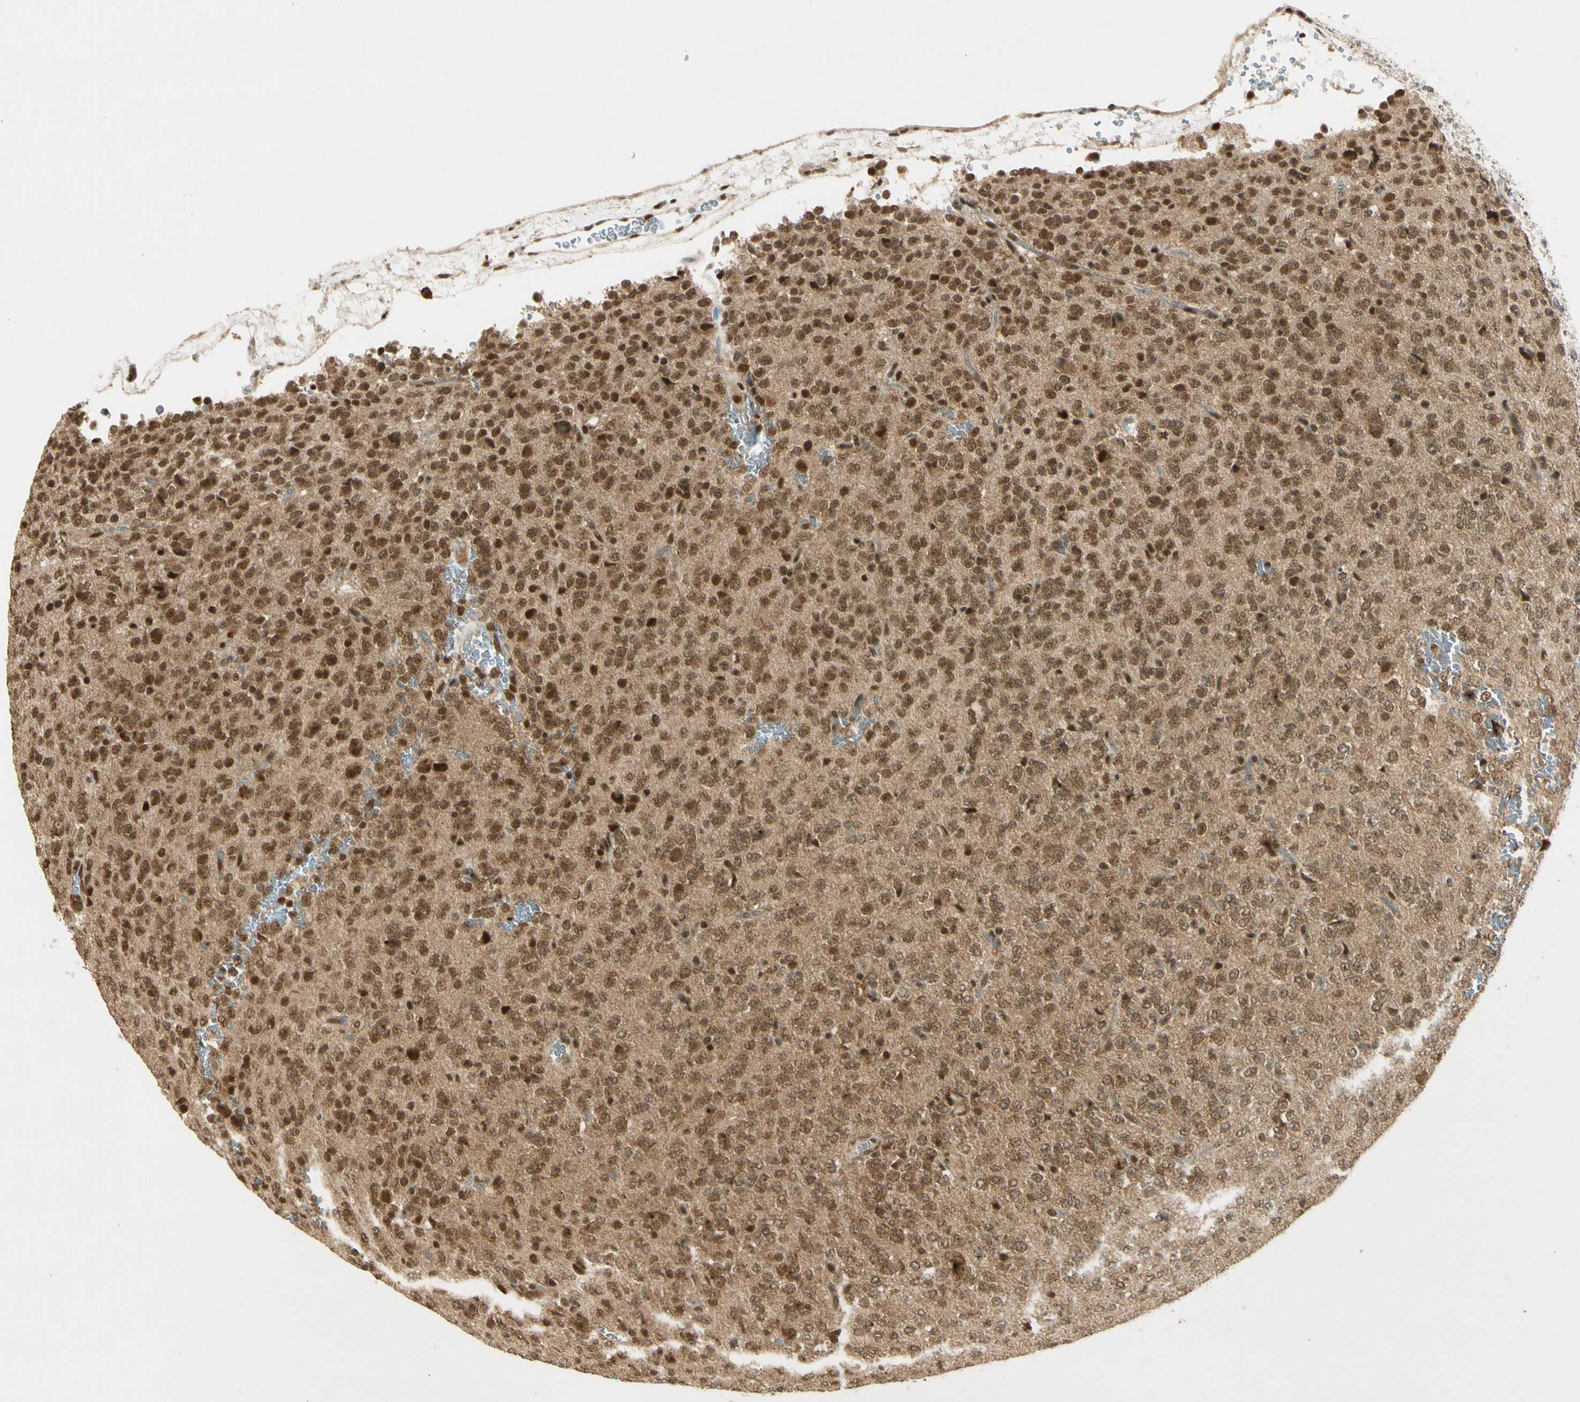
{"staining": {"intensity": "moderate", "quantity": ">75%", "location": "cytoplasmic/membranous,nuclear"}, "tissue": "glioma", "cell_type": "Tumor cells", "image_type": "cancer", "snomed": [{"axis": "morphology", "description": "Glioma, malignant, Low grade"}, {"axis": "topography", "description": "Brain"}], "caption": "This micrograph exhibits malignant glioma (low-grade) stained with immunohistochemistry (IHC) to label a protein in brown. The cytoplasmic/membranous and nuclear of tumor cells show moderate positivity for the protein. Nuclei are counter-stained blue.", "gene": "ZNF135", "patient": {"sex": "male", "age": 38}}